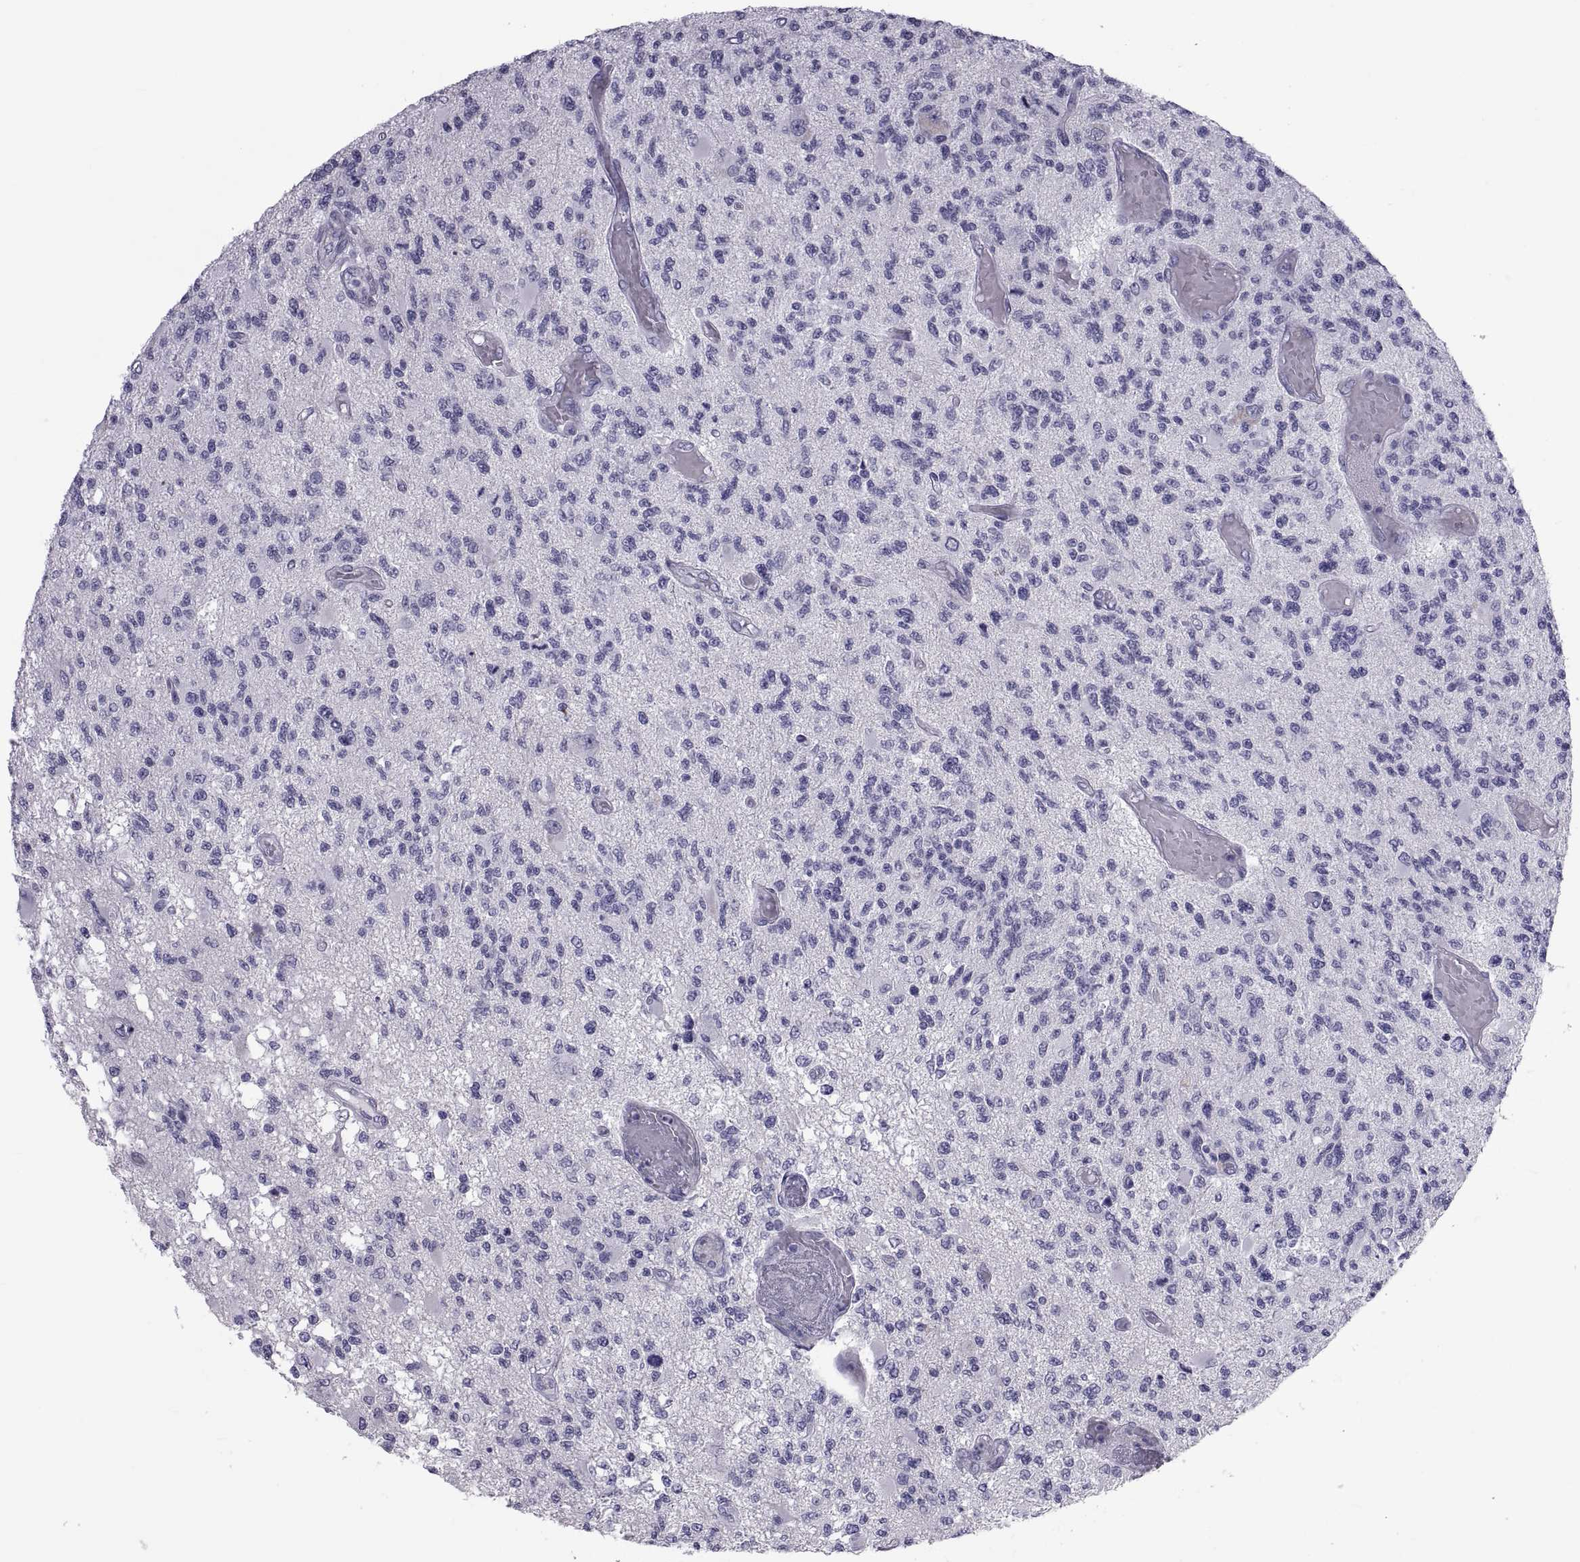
{"staining": {"intensity": "negative", "quantity": "none", "location": "none"}, "tissue": "glioma", "cell_type": "Tumor cells", "image_type": "cancer", "snomed": [{"axis": "morphology", "description": "Glioma, malignant, High grade"}, {"axis": "topography", "description": "Brain"}], "caption": "Micrograph shows no significant protein positivity in tumor cells of malignant glioma (high-grade).", "gene": "MAGEB1", "patient": {"sex": "female", "age": 63}}